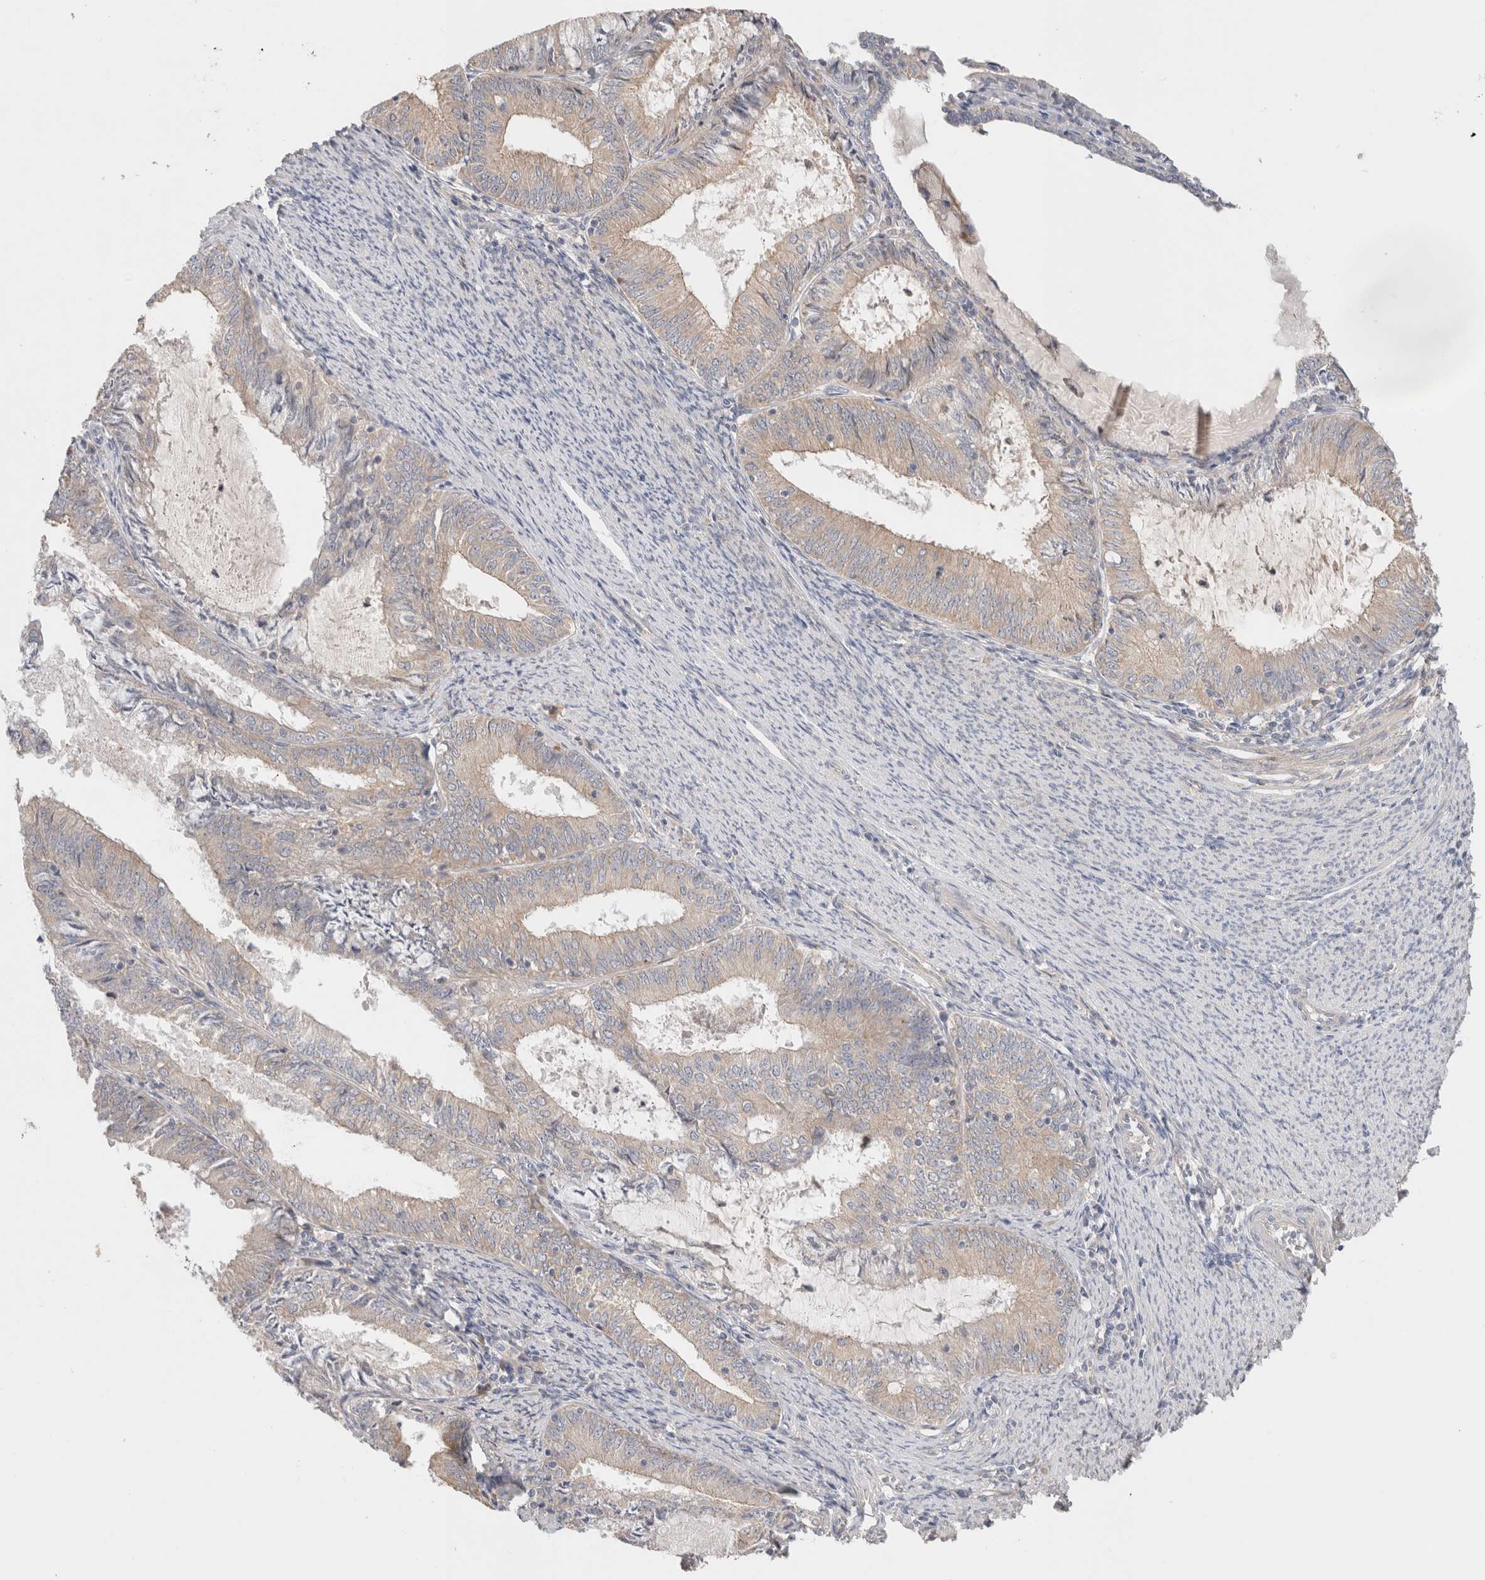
{"staining": {"intensity": "weak", "quantity": "<25%", "location": "cytoplasmic/membranous"}, "tissue": "endometrial cancer", "cell_type": "Tumor cells", "image_type": "cancer", "snomed": [{"axis": "morphology", "description": "Adenocarcinoma, NOS"}, {"axis": "topography", "description": "Endometrium"}], "caption": "This is an immunohistochemistry (IHC) micrograph of adenocarcinoma (endometrial). There is no staining in tumor cells.", "gene": "SGK3", "patient": {"sex": "female", "age": 57}}